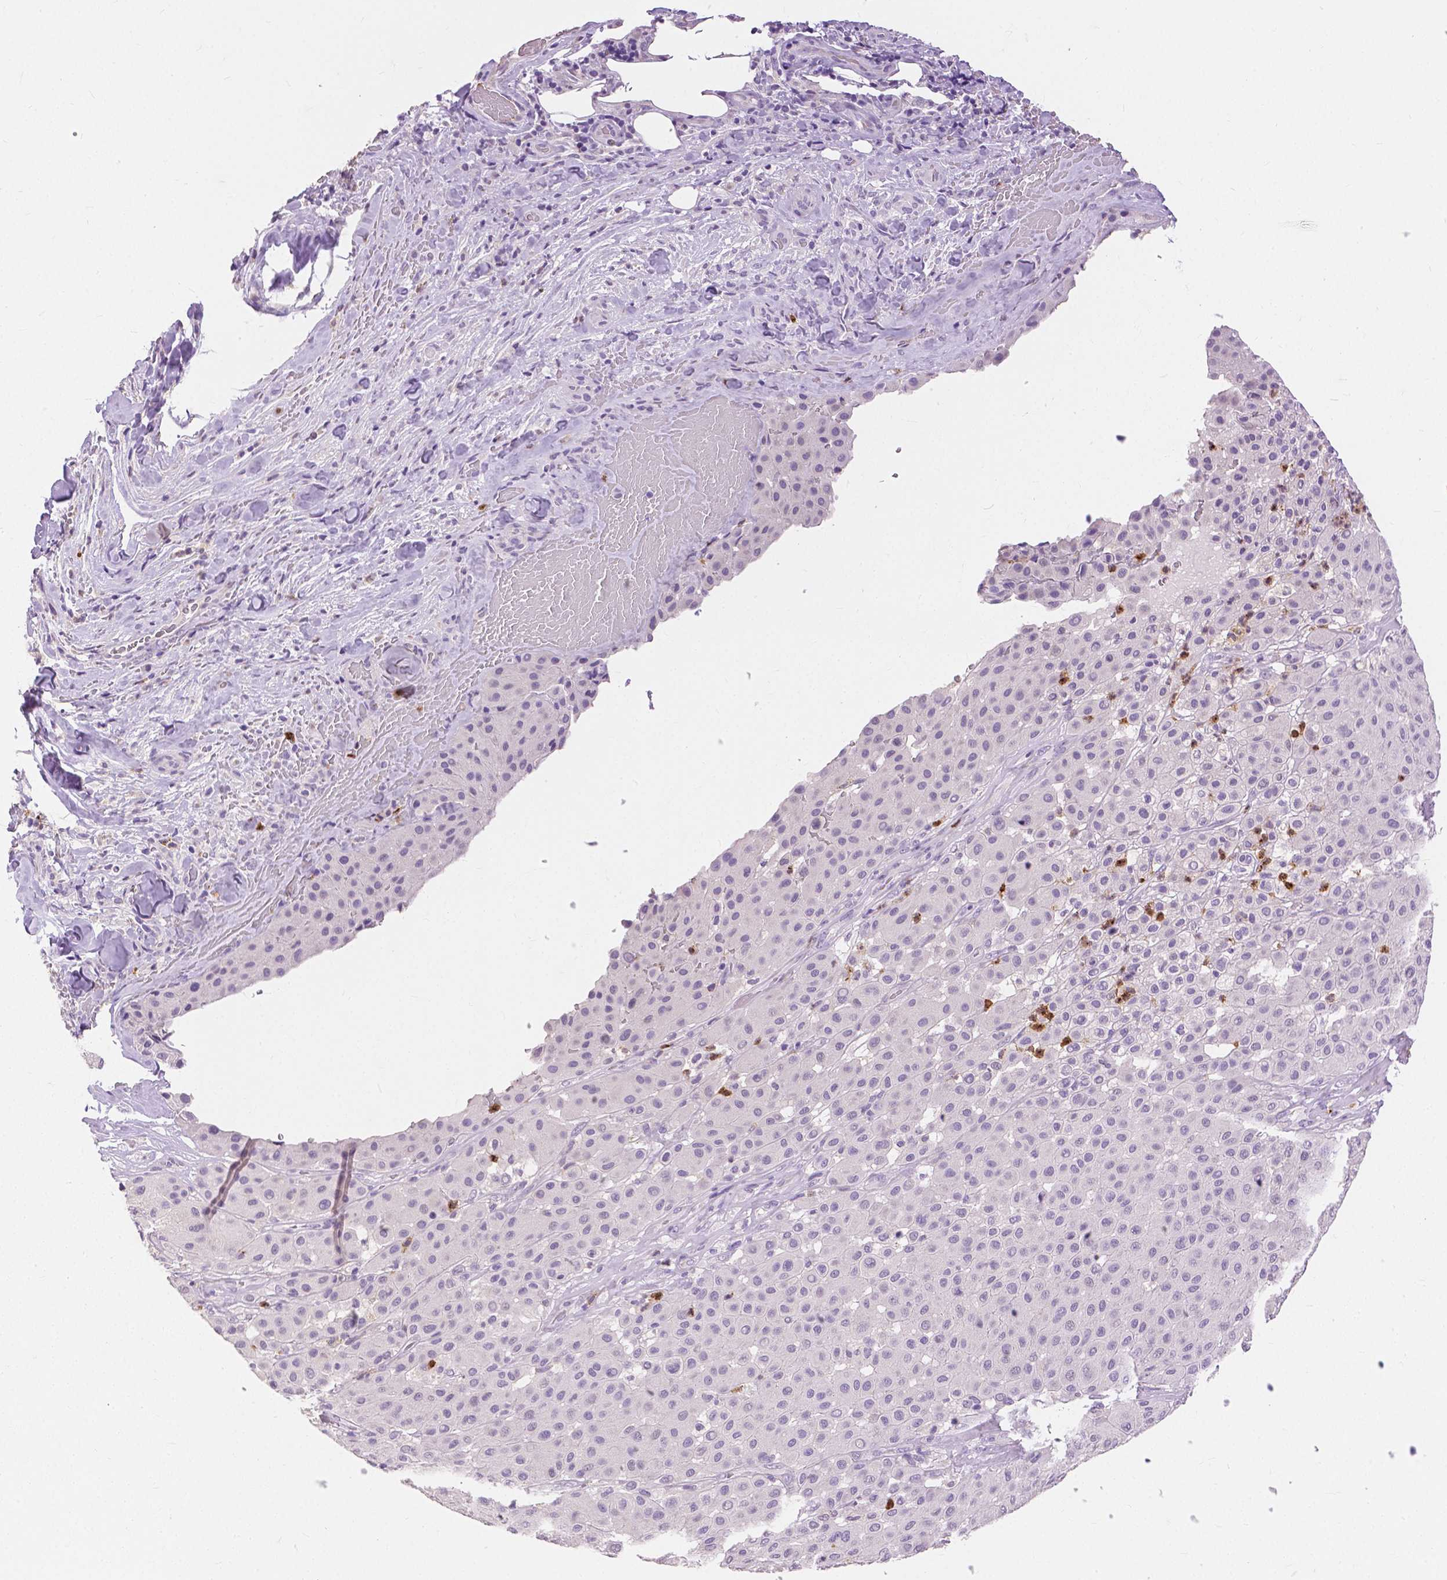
{"staining": {"intensity": "negative", "quantity": "none", "location": "none"}, "tissue": "melanoma", "cell_type": "Tumor cells", "image_type": "cancer", "snomed": [{"axis": "morphology", "description": "Malignant melanoma, Metastatic site"}, {"axis": "topography", "description": "Smooth muscle"}], "caption": "This is a image of immunohistochemistry staining of malignant melanoma (metastatic site), which shows no positivity in tumor cells. (DAB (3,3'-diaminobenzidine) immunohistochemistry (IHC) with hematoxylin counter stain).", "gene": "CXCR2", "patient": {"sex": "male", "age": 41}}